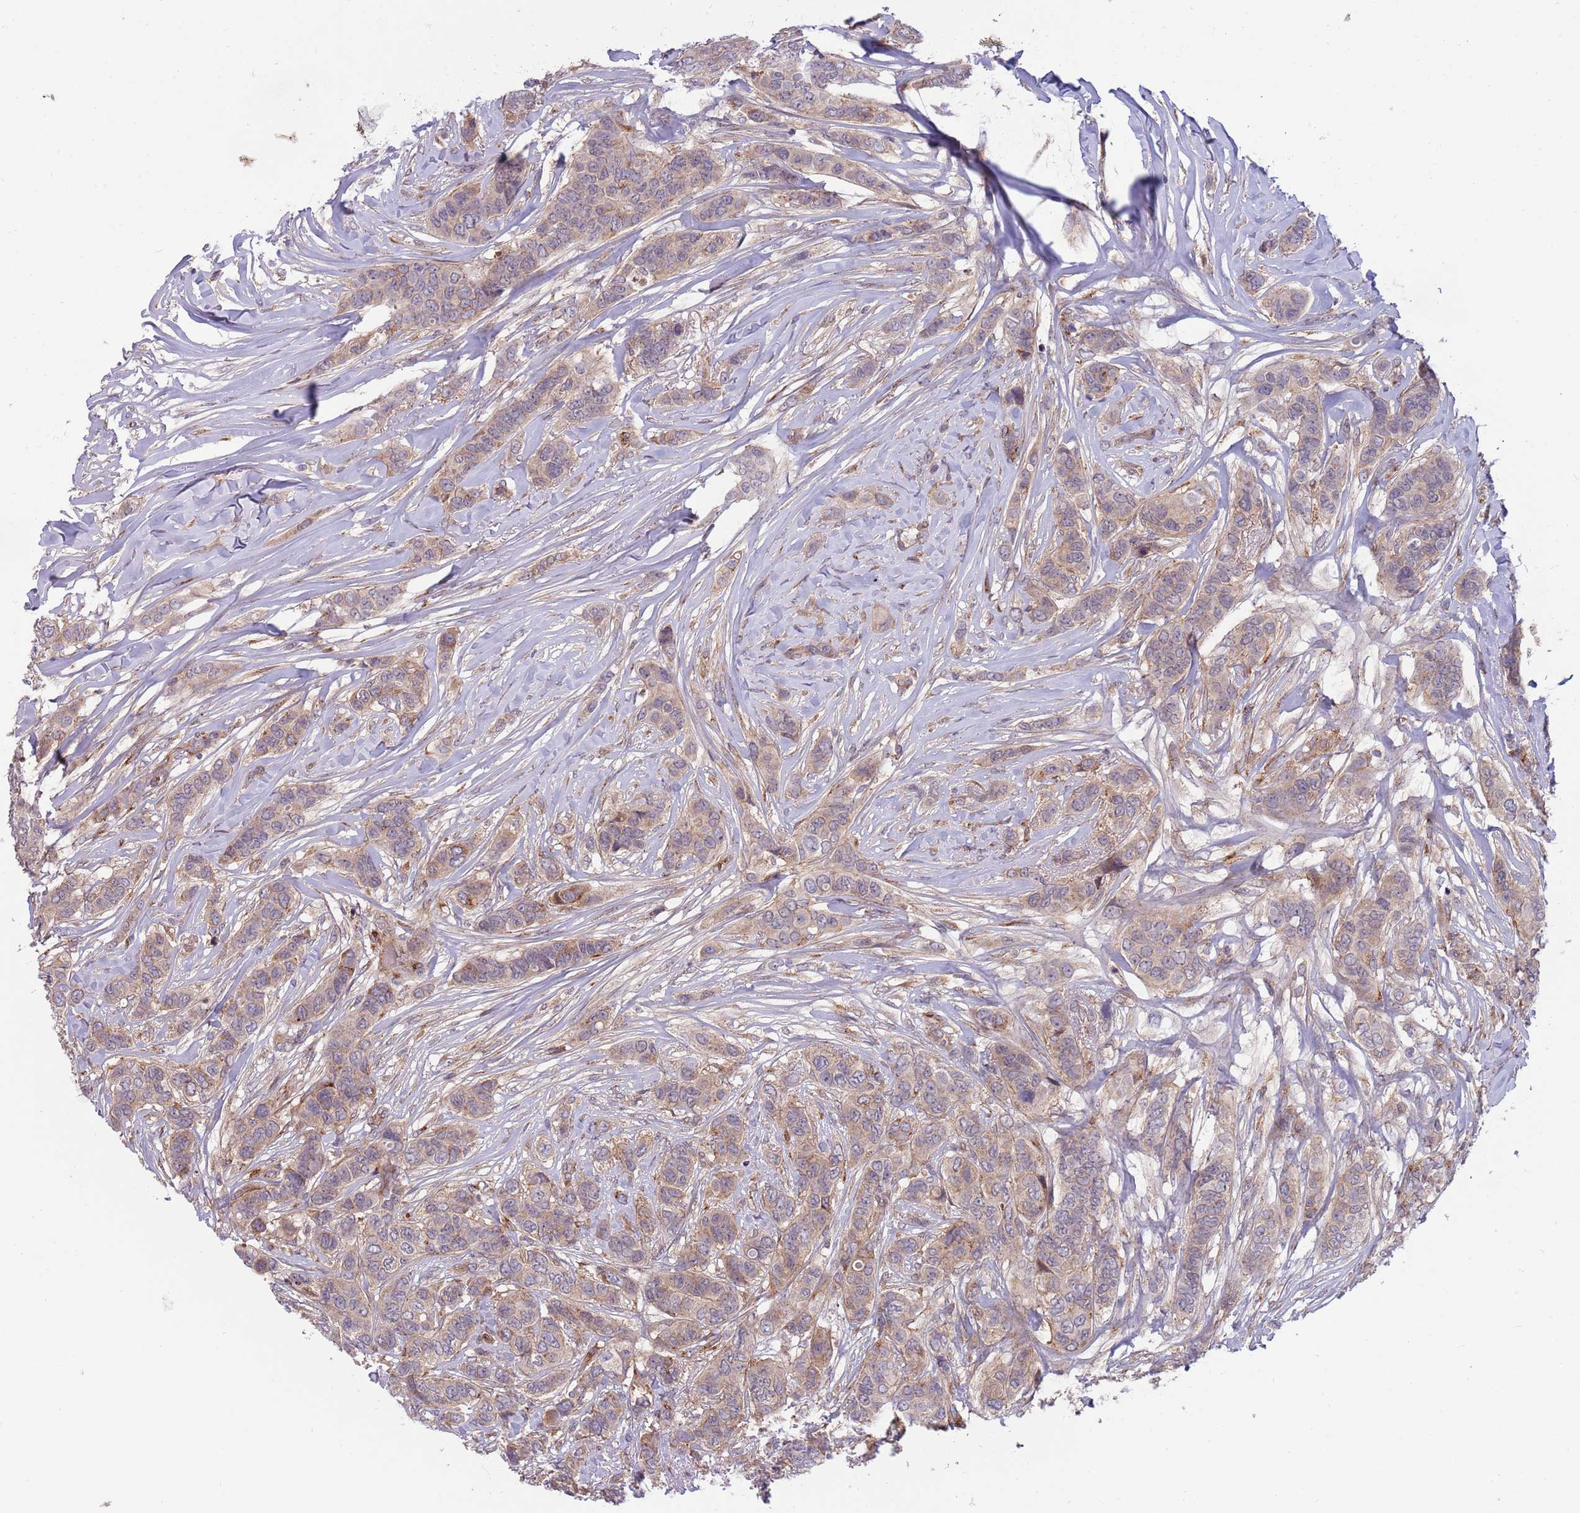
{"staining": {"intensity": "moderate", "quantity": "25%-75%", "location": "cytoplasmic/membranous"}, "tissue": "breast cancer", "cell_type": "Tumor cells", "image_type": "cancer", "snomed": [{"axis": "morphology", "description": "Lobular carcinoma"}, {"axis": "topography", "description": "Breast"}], "caption": "Moderate cytoplasmic/membranous protein expression is appreciated in about 25%-75% of tumor cells in lobular carcinoma (breast).", "gene": "BTBD7", "patient": {"sex": "female", "age": 51}}